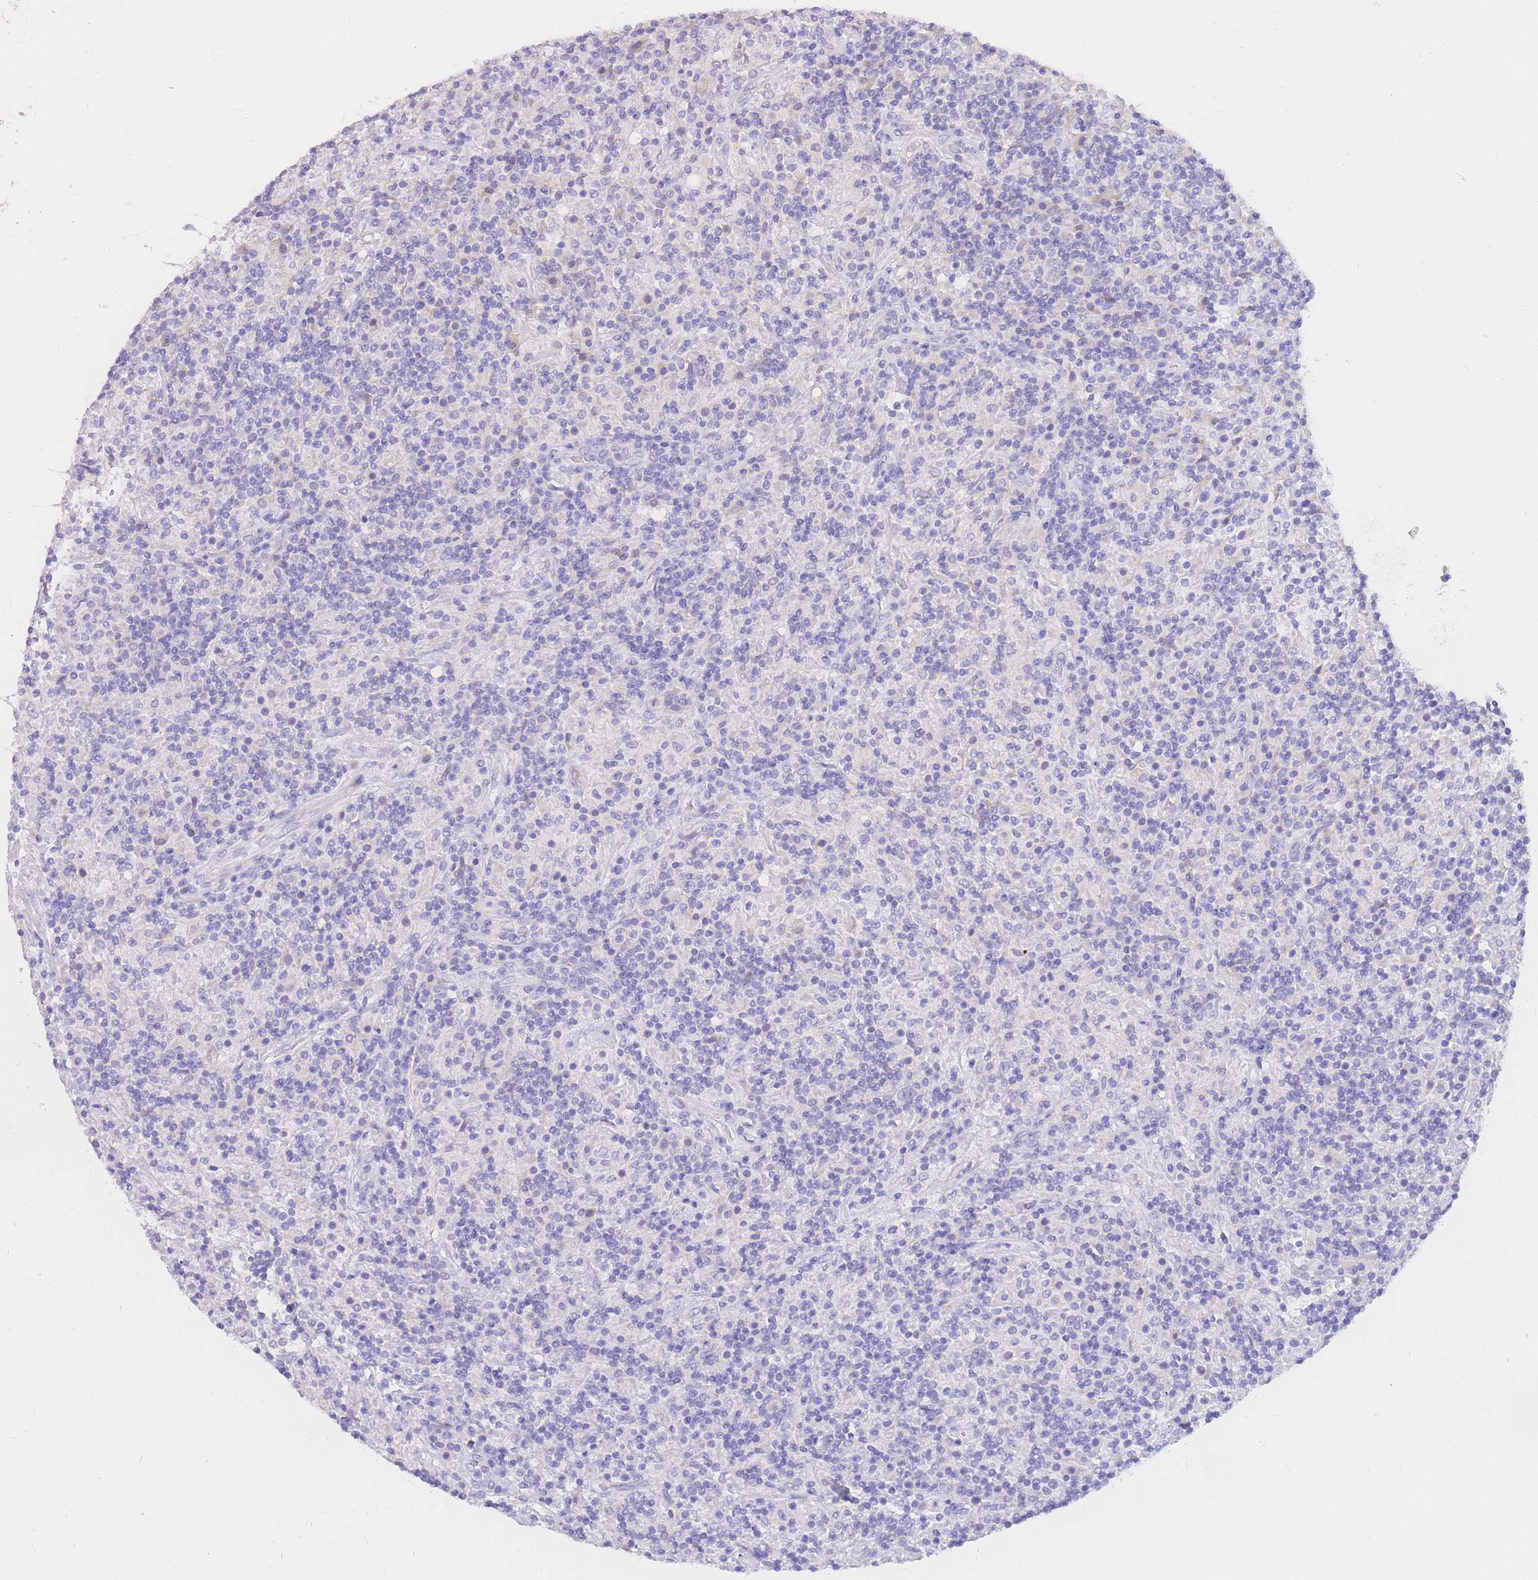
{"staining": {"intensity": "negative", "quantity": "none", "location": "none"}, "tissue": "lymphoma", "cell_type": "Tumor cells", "image_type": "cancer", "snomed": [{"axis": "morphology", "description": "Hodgkin's disease, NOS"}, {"axis": "topography", "description": "Lymph node"}], "caption": "An IHC histopathology image of Hodgkin's disease is shown. There is no staining in tumor cells of Hodgkin's disease.", "gene": "C2orf88", "patient": {"sex": "male", "age": 70}}